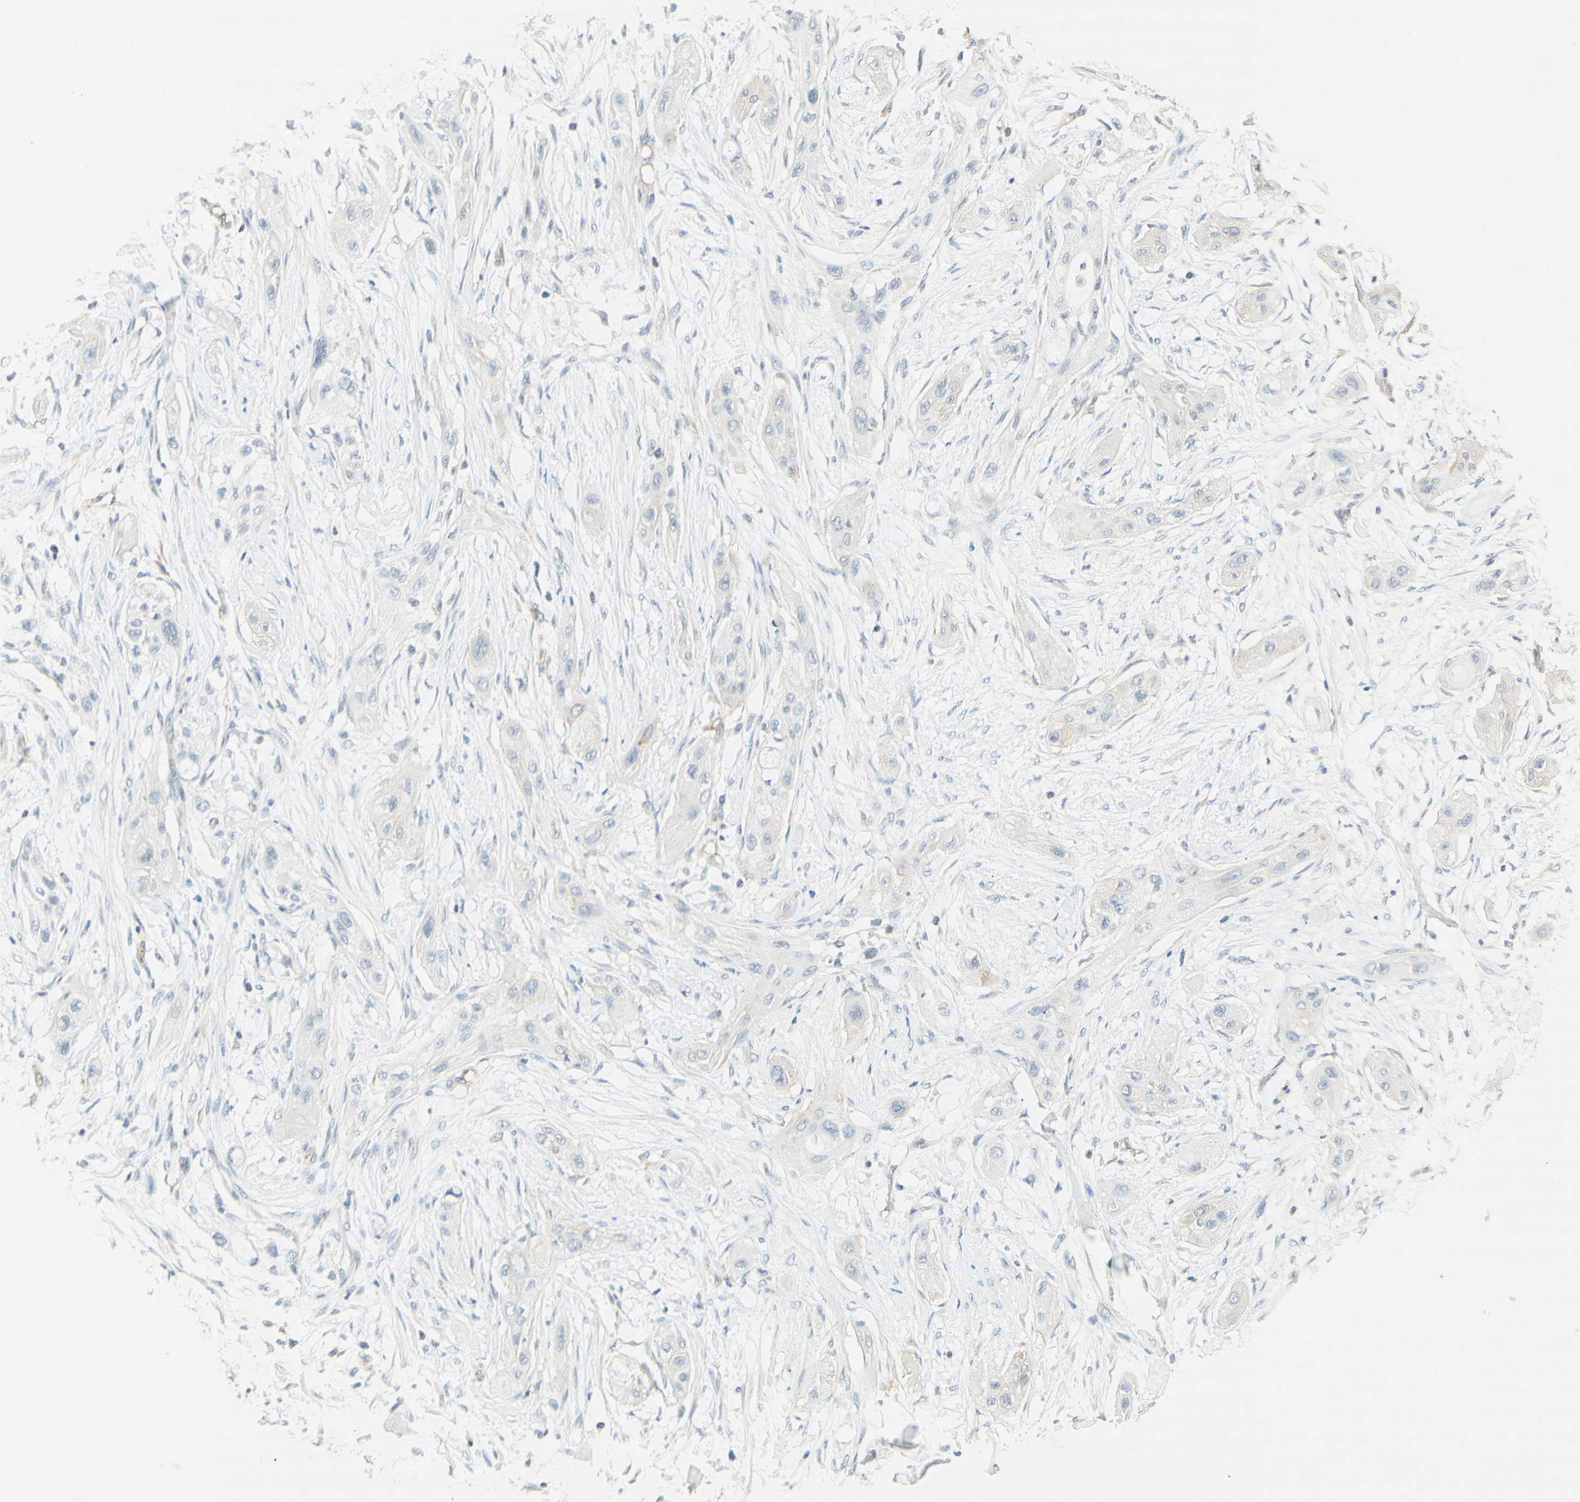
{"staining": {"intensity": "negative", "quantity": "none", "location": "none"}, "tissue": "lung cancer", "cell_type": "Tumor cells", "image_type": "cancer", "snomed": [{"axis": "morphology", "description": "Squamous cell carcinoma, NOS"}, {"axis": "topography", "description": "Lung"}], "caption": "Lung cancer (squamous cell carcinoma) was stained to show a protein in brown. There is no significant staining in tumor cells.", "gene": "MAP1B", "patient": {"sex": "female", "age": 47}}